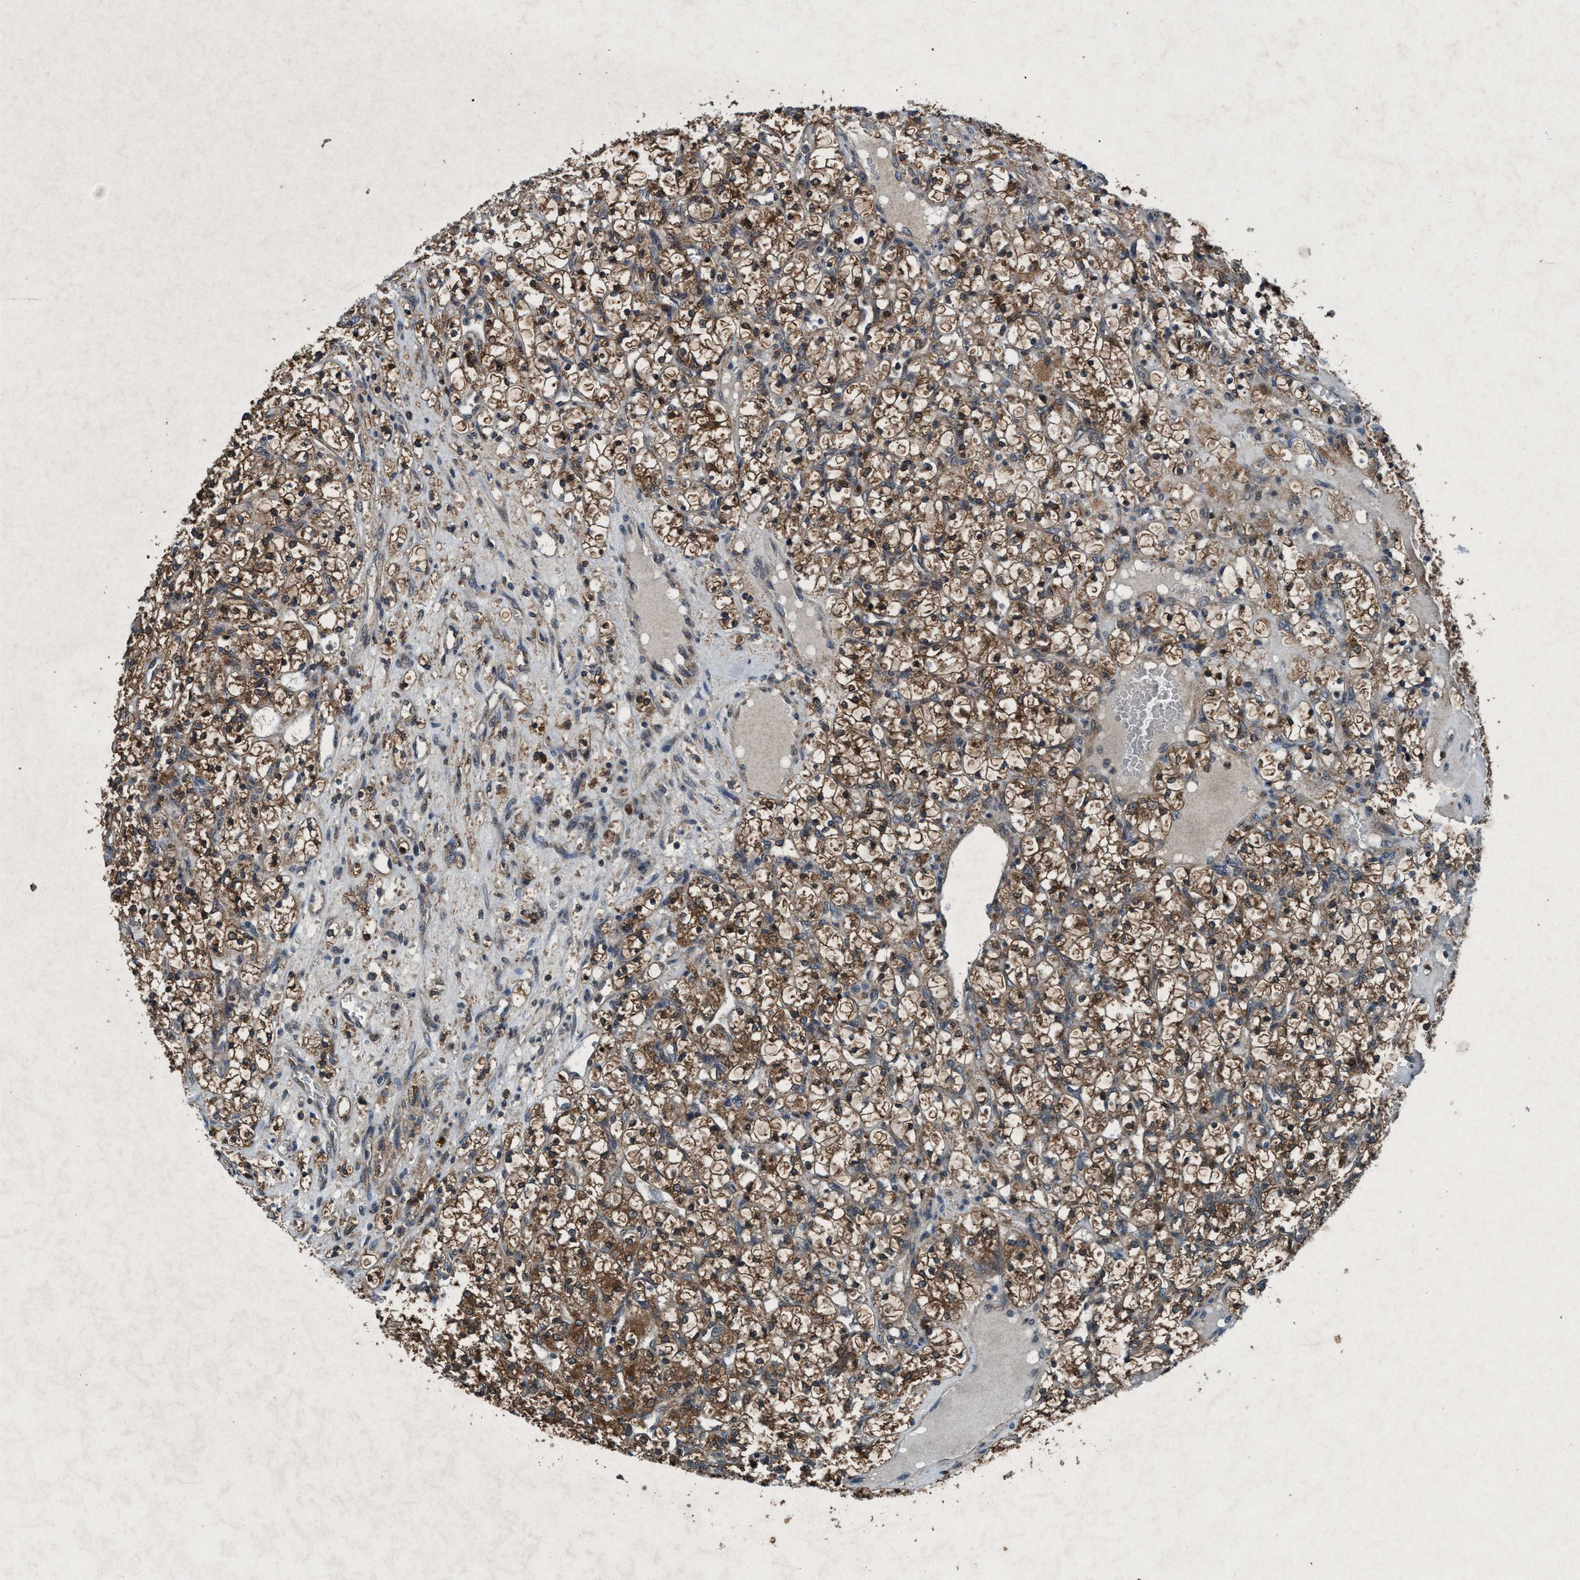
{"staining": {"intensity": "moderate", "quantity": ">75%", "location": "cytoplasmic/membranous"}, "tissue": "renal cancer", "cell_type": "Tumor cells", "image_type": "cancer", "snomed": [{"axis": "morphology", "description": "Adenocarcinoma, NOS"}, {"axis": "topography", "description": "Kidney"}], "caption": "Human renal adenocarcinoma stained for a protein (brown) exhibits moderate cytoplasmic/membranous positive staining in about >75% of tumor cells.", "gene": "AKT1S1", "patient": {"sex": "female", "age": 69}}